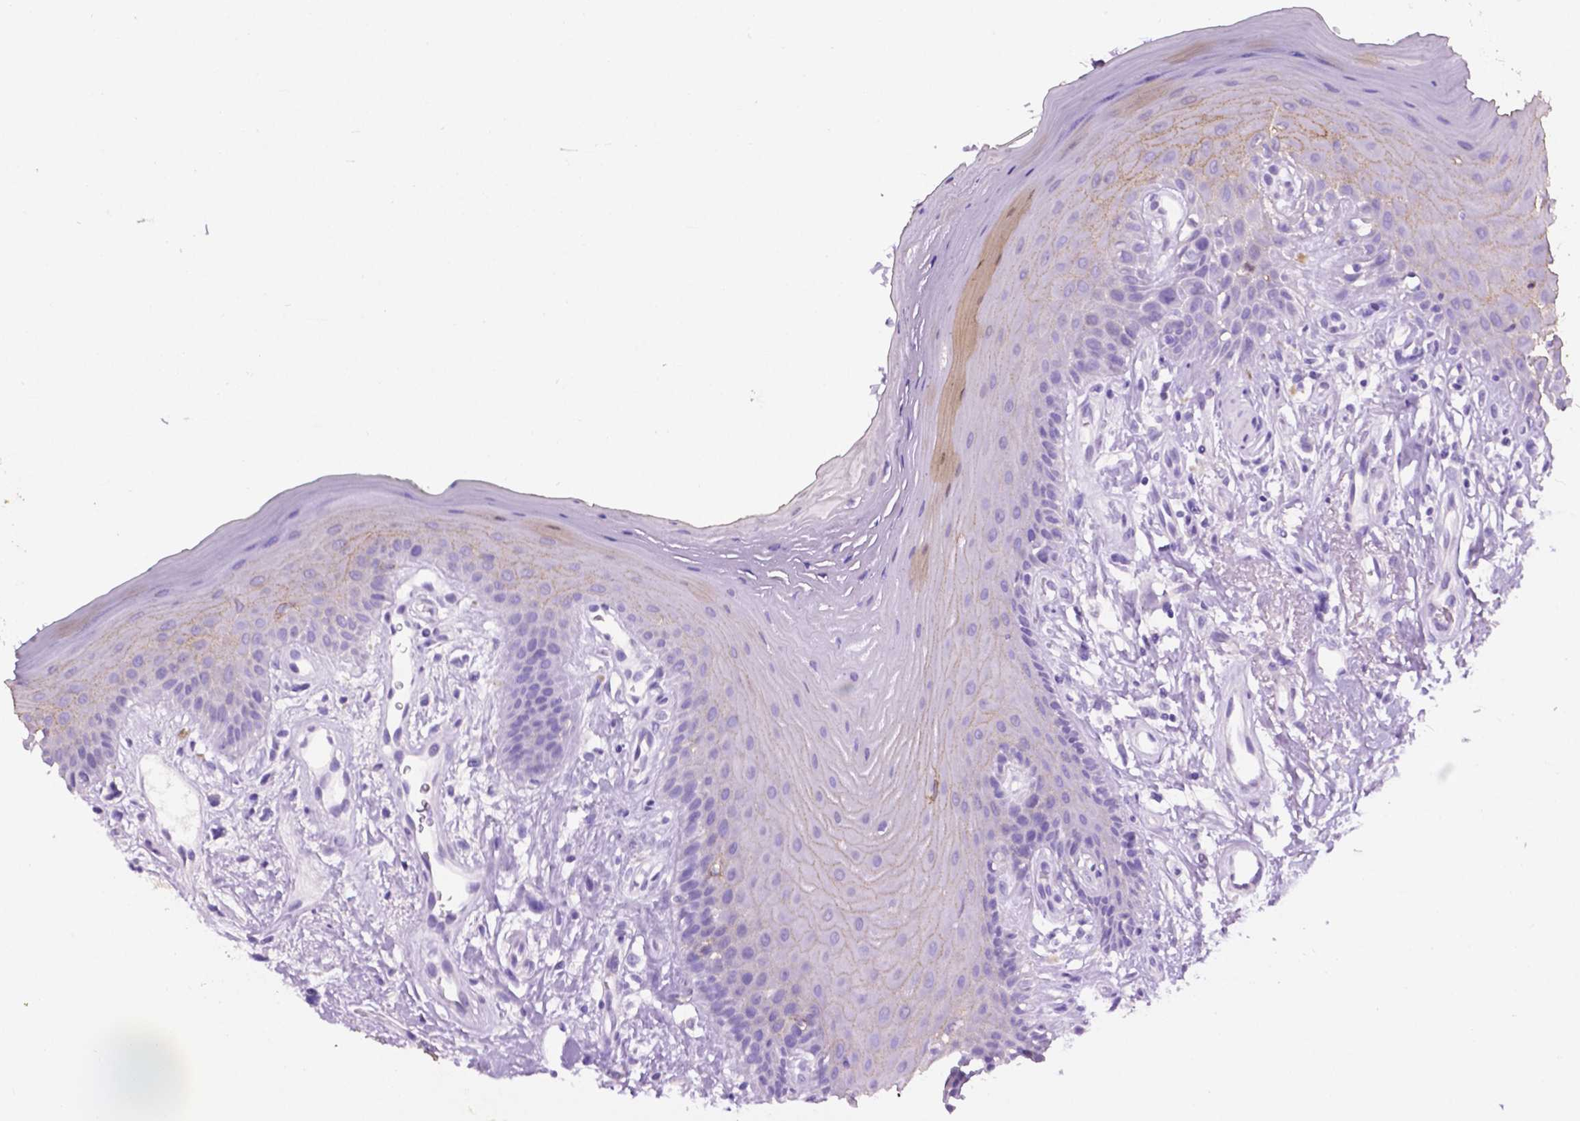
{"staining": {"intensity": "moderate", "quantity": "<25%", "location": "cytoplasmic/membranous"}, "tissue": "oral mucosa", "cell_type": "Squamous epithelial cells", "image_type": "normal", "snomed": [{"axis": "morphology", "description": "Normal tissue, NOS"}, {"axis": "morphology", "description": "Normal morphology"}, {"axis": "topography", "description": "Oral tissue"}], "caption": "A brown stain shows moderate cytoplasmic/membranous expression of a protein in squamous epithelial cells of normal oral mucosa. (DAB (3,3'-diaminobenzidine) IHC with brightfield microscopy, high magnification).", "gene": "TACSTD2", "patient": {"sex": "female", "age": 76}}